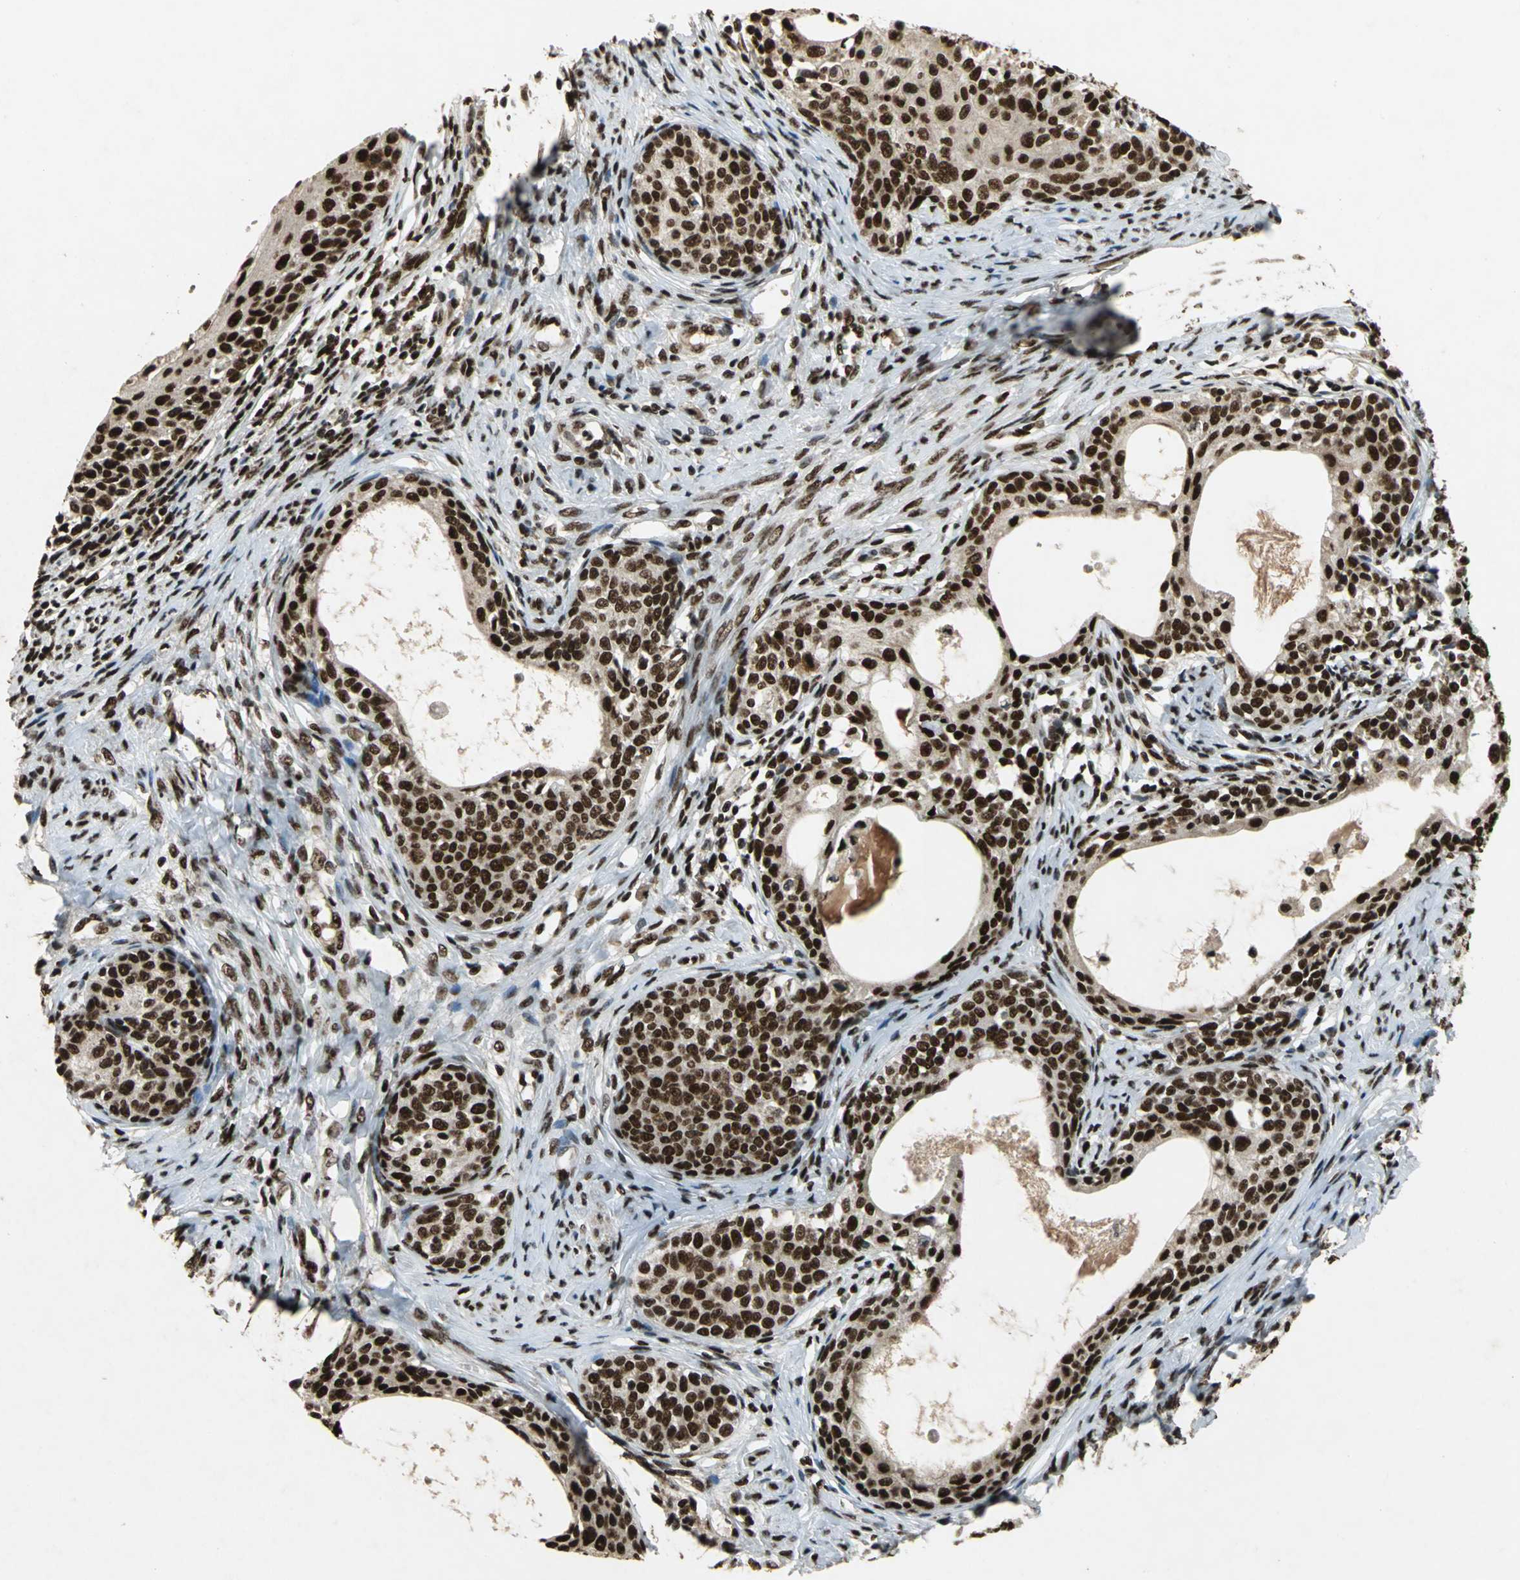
{"staining": {"intensity": "strong", "quantity": ">75%", "location": "nuclear"}, "tissue": "cervical cancer", "cell_type": "Tumor cells", "image_type": "cancer", "snomed": [{"axis": "morphology", "description": "Squamous cell carcinoma, NOS"}, {"axis": "morphology", "description": "Adenocarcinoma, NOS"}, {"axis": "topography", "description": "Cervix"}], "caption": "Immunohistochemistry (IHC) photomicrograph of cervical cancer stained for a protein (brown), which displays high levels of strong nuclear staining in about >75% of tumor cells.", "gene": "MTA2", "patient": {"sex": "female", "age": 52}}